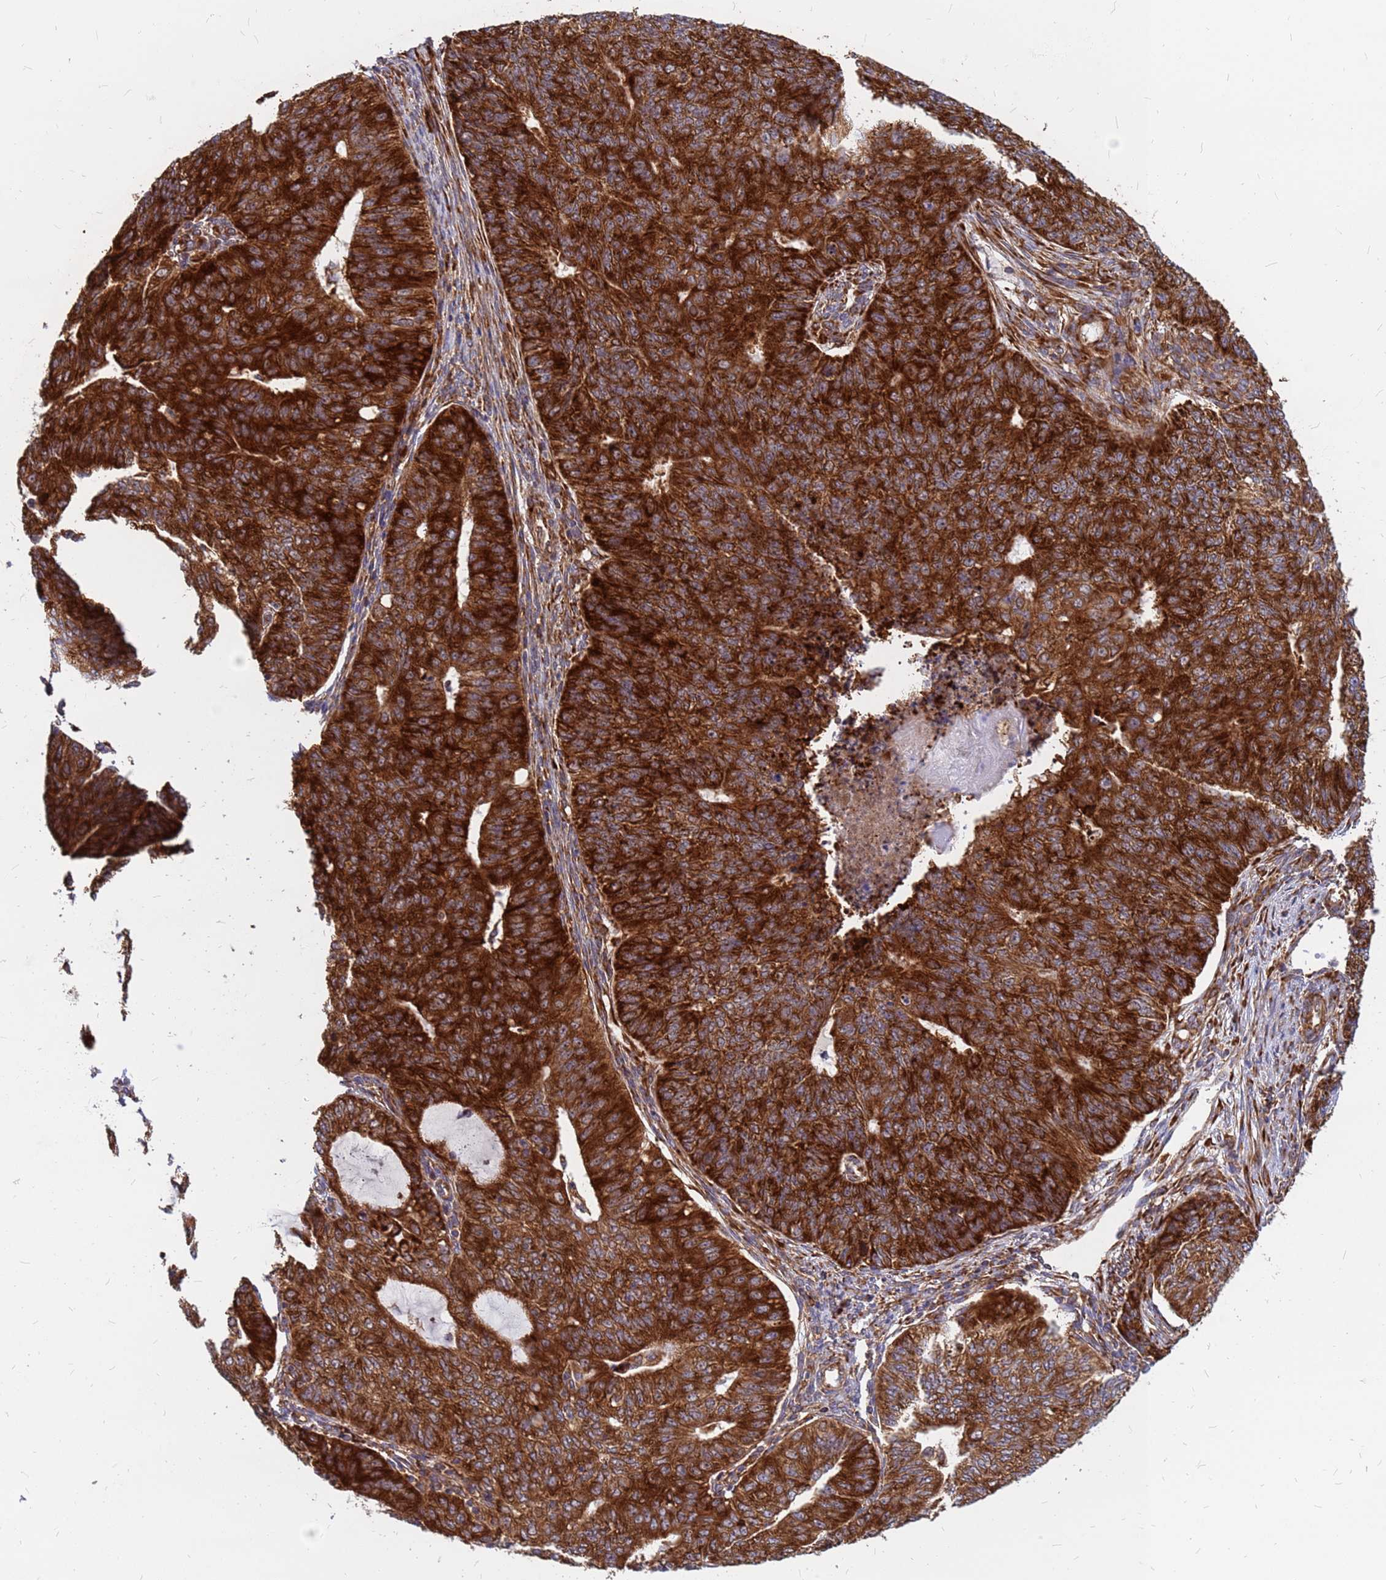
{"staining": {"intensity": "strong", "quantity": ">75%", "location": "cytoplasmic/membranous"}, "tissue": "endometrial cancer", "cell_type": "Tumor cells", "image_type": "cancer", "snomed": [{"axis": "morphology", "description": "Adenocarcinoma, NOS"}, {"axis": "topography", "description": "Endometrium"}], "caption": "This histopathology image displays IHC staining of human adenocarcinoma (endometrial), with high strong cytoplasmic/membranous positivity in approximately >75% of tumor cells.", "gene": "RPL8", "patient": {"sex": "female", "age": 32}}